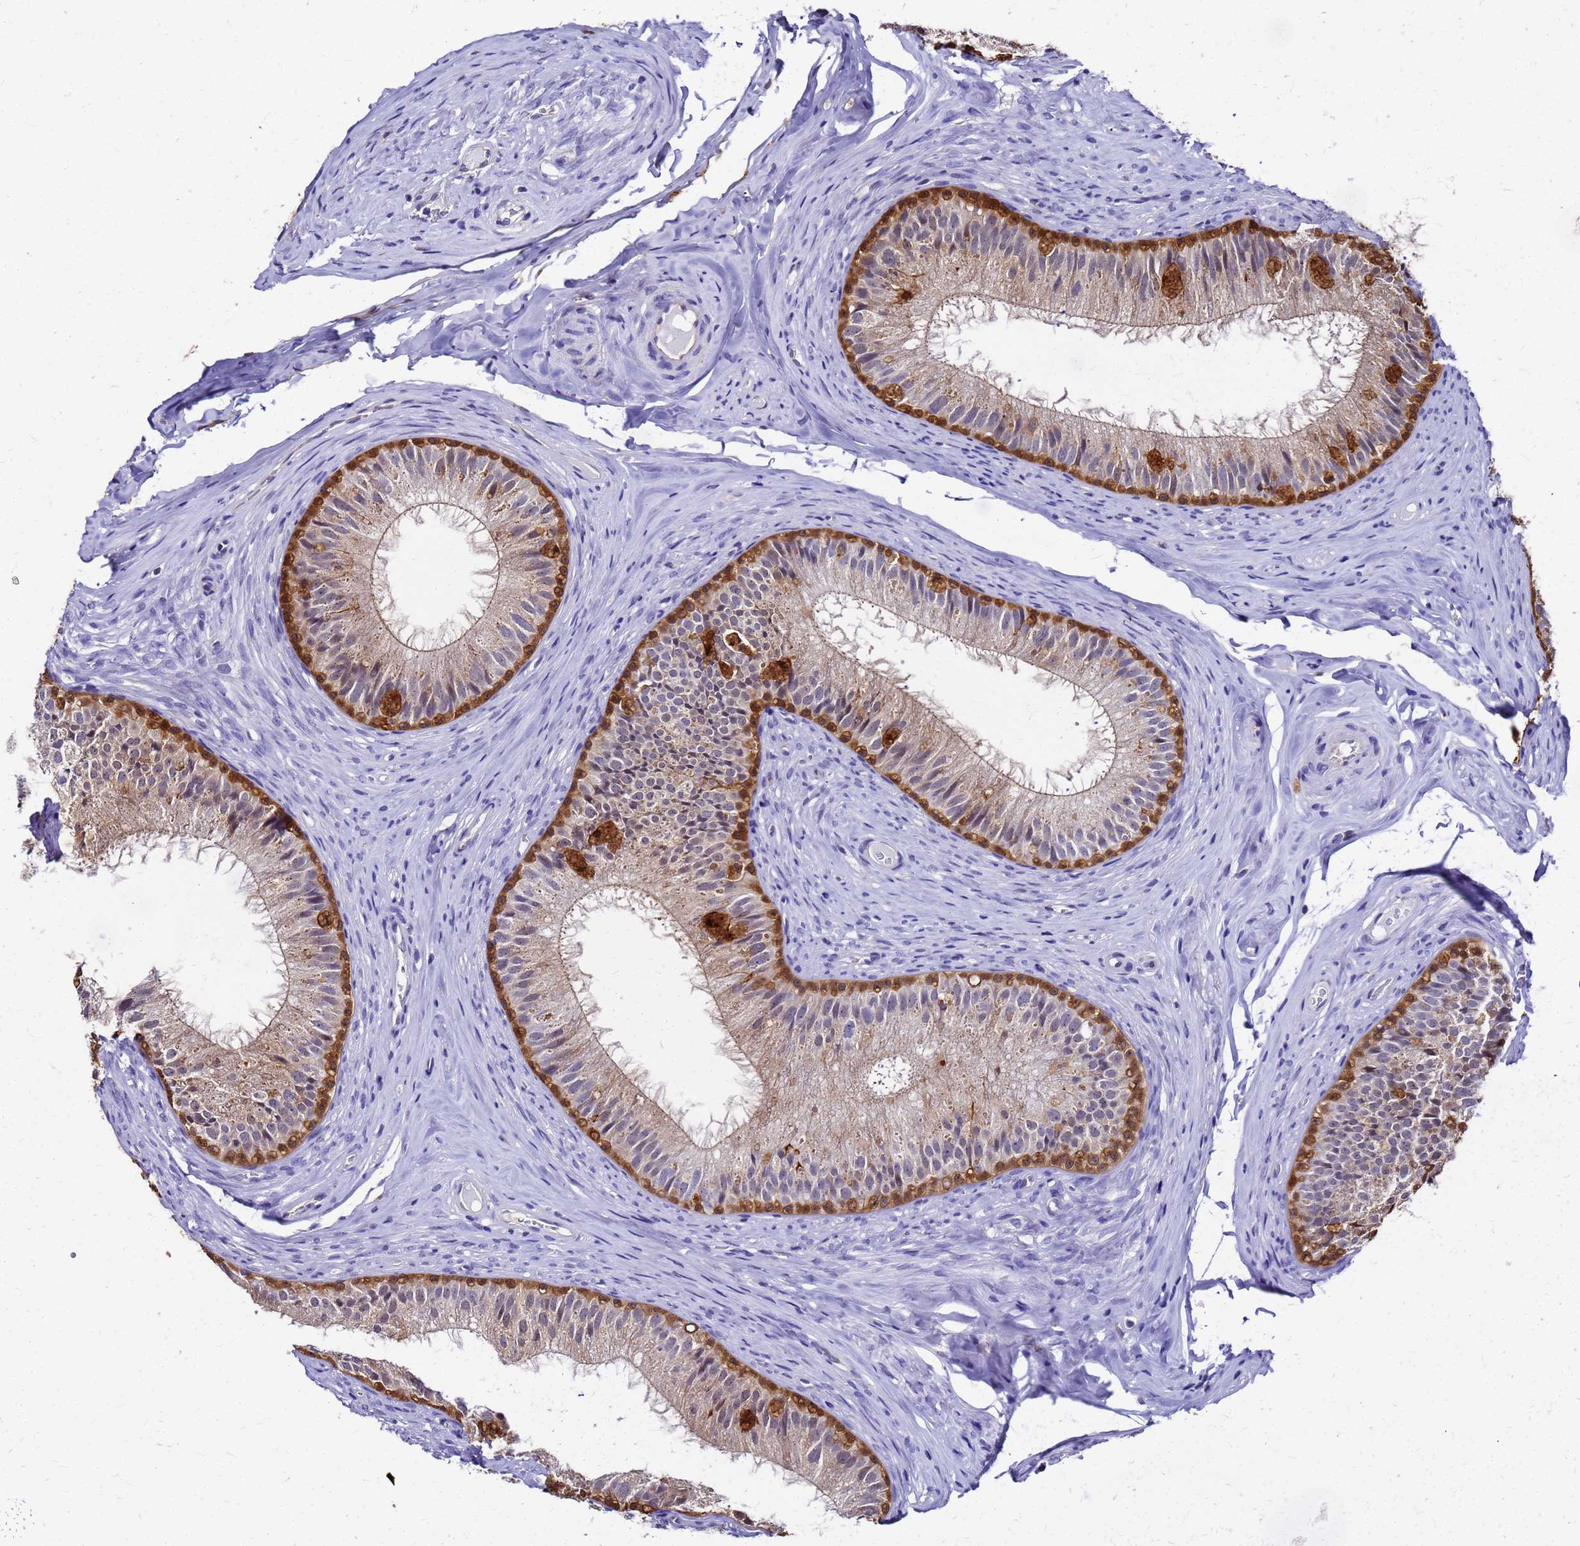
{"staining": {"intensity": "strong", "quantity": "<25%", "location": "cytoplasmic/membranous,nuclear"}, "tissue": "epididymis", "cell_type": "Glandular cells", "image_type": "normal", "snomed": [{"axis": "morphology", "description": "Normal tissue, NOS"}, {"axis": "topography", "description": "Epididymis"}], "caption": "DAB (3,3'-diaminobenzidine) immunohistochemical staining of benign epididymis shows strong cytoplasmic/membranous,nuclear protein positivity in approximately <25% of glandular cells.", "gene": "S100A11", "patient": {"sex": "male", "age": 34}}